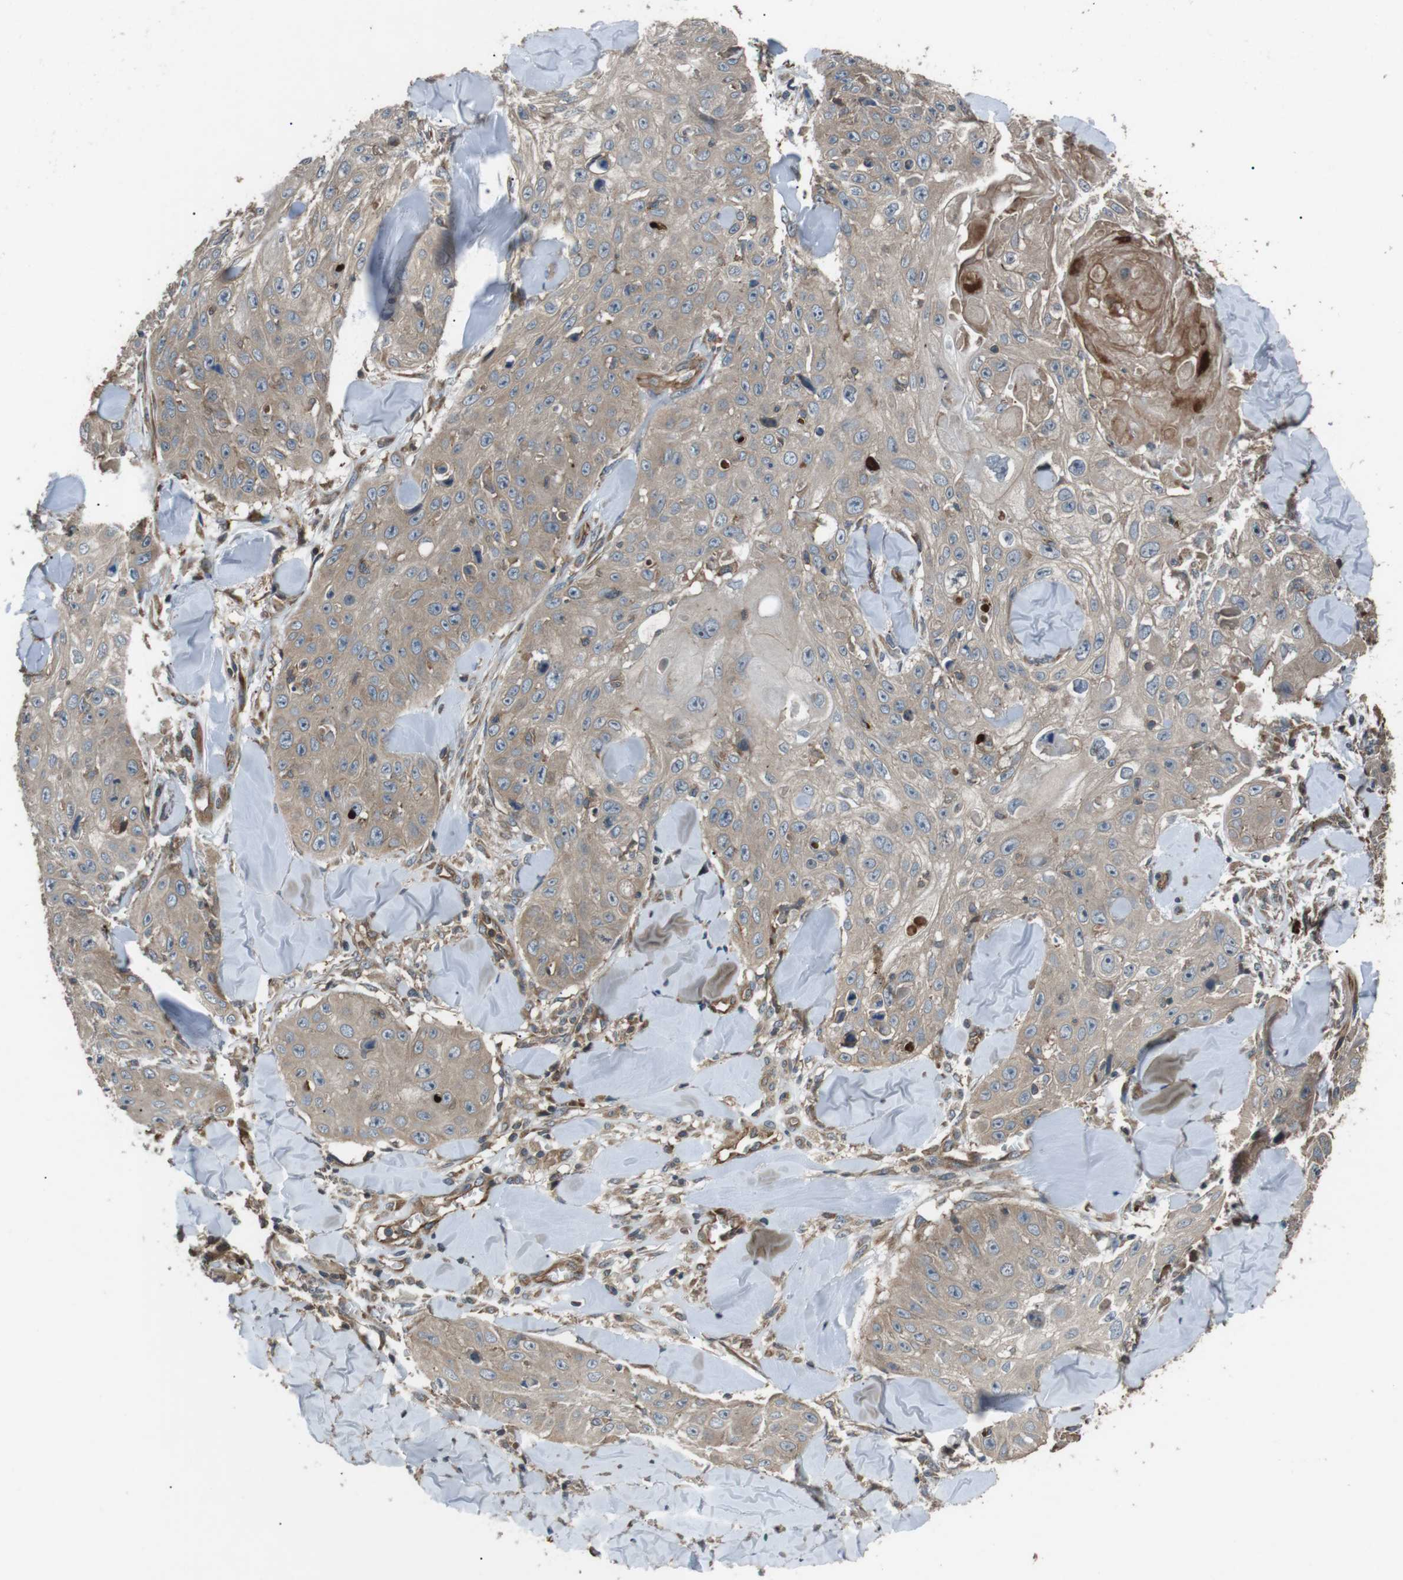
{"staining": {"intensity": "negative", "quantity": "none", "location": "none"}, "tissue": "skin cancer", "cell_type": "Tumor cells", "image_type": "cancer", "snomed": [{"axis": "morphology", "description": "Squamous cell carcinoma, NOS"}, {"axis": "topography", "description": "Skin"}], "caption": "Tumor cells are negative for brown protein staining in skin cancer (squamous cell carcinoma).", "gene": "GPR161", "patient": {"sex": "male", "age": 86}}